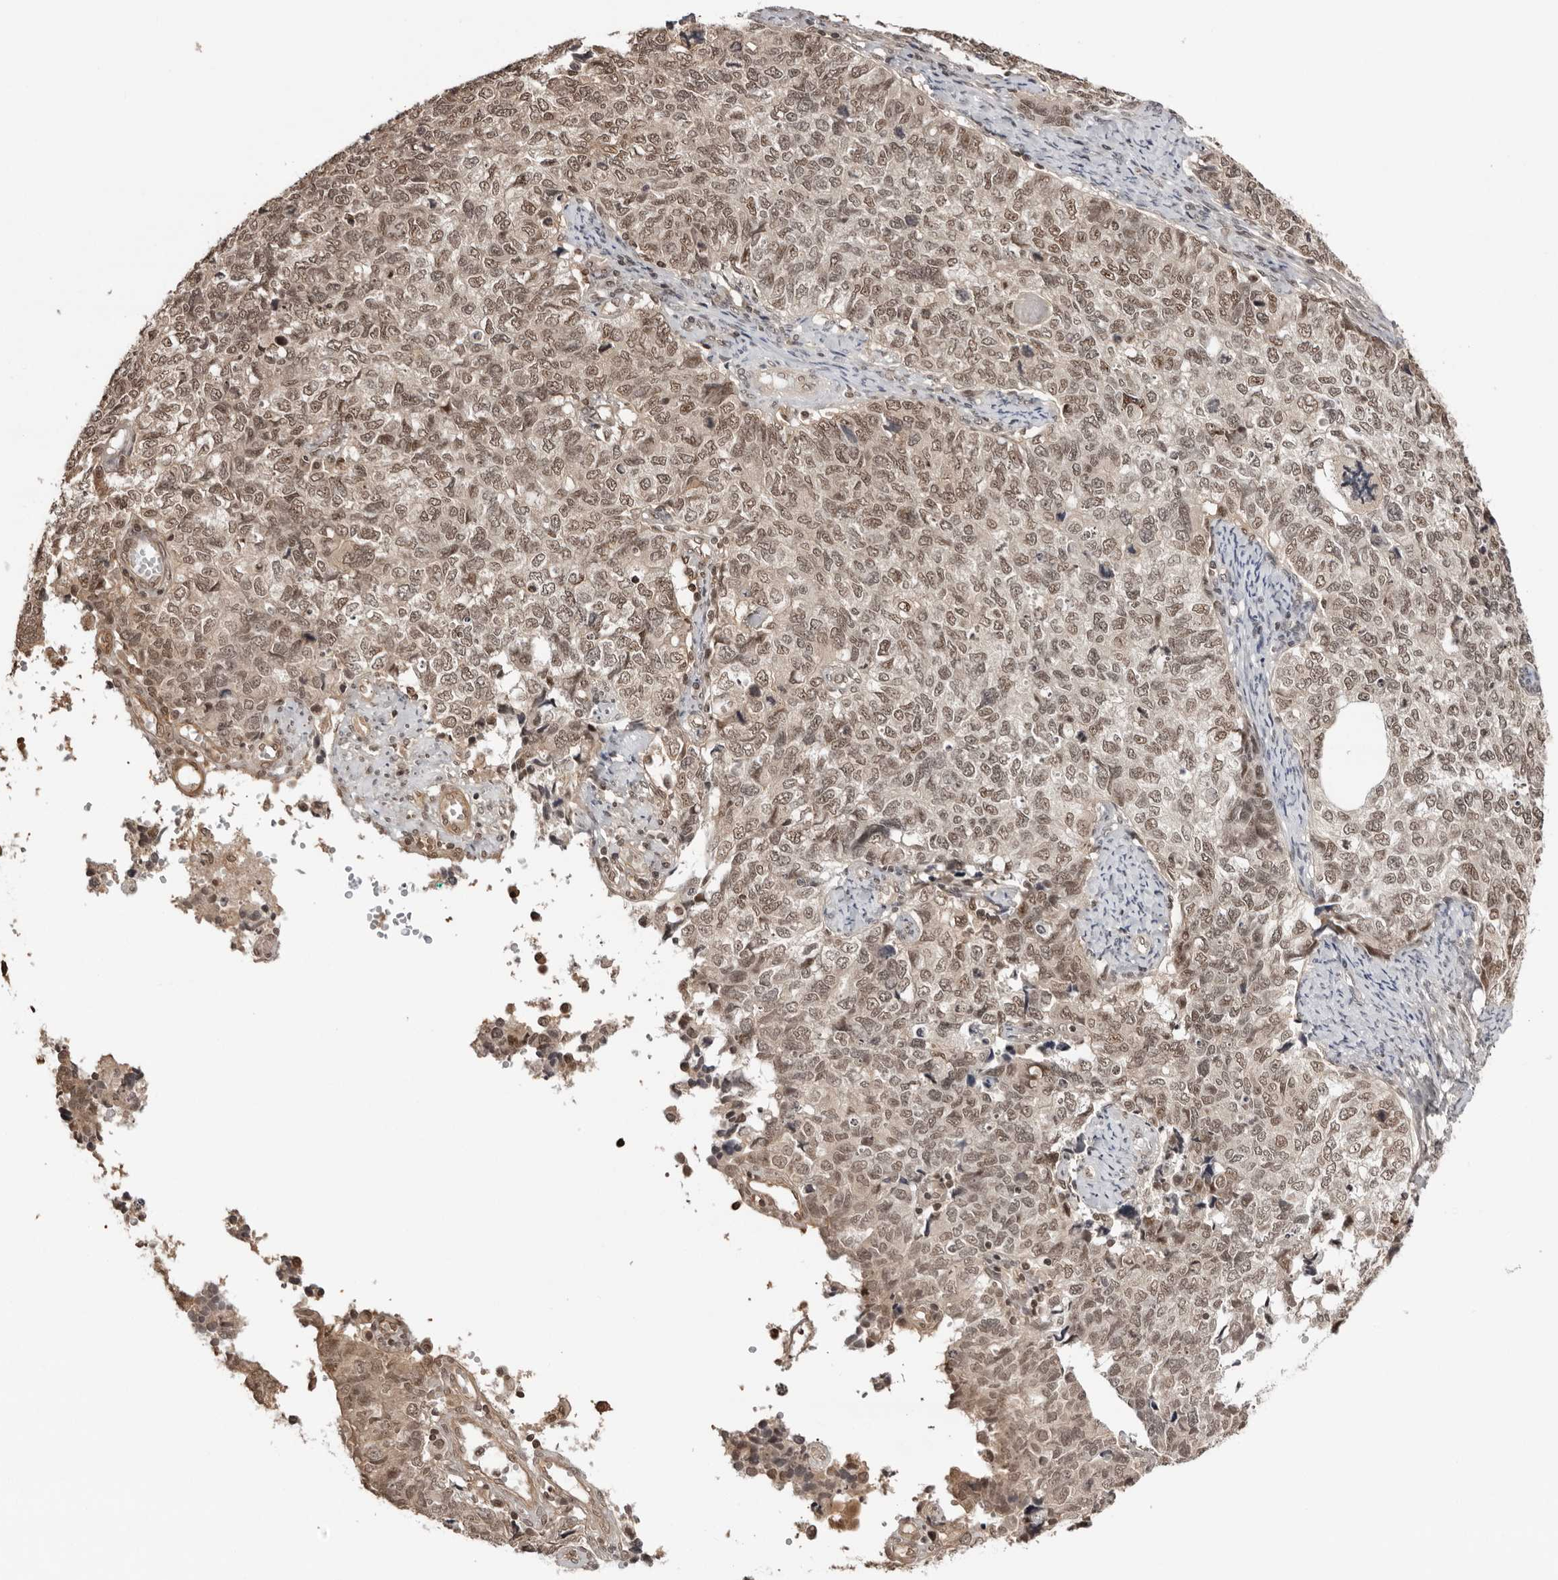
{"staining": {"intensity": "weak", "quantity": ">75%", "location": "nuclear"}, "tissue": "cervical cancer", "cell_type": "Tumor cells", "image_type": "cancer", "snomed": [{"axis": "morphology", "description": "Squamous cell carcinoma, NOS"}, {"axis": "topography", "description": "Cervix"}], "caption": "Protein expression analysis of human cervical squamous cell carcinoma reveals weak nuclear expression in approximately >75% of tumor cells.", "gene": "SDE2", "patient": {"sex": "female", "age": 63}}